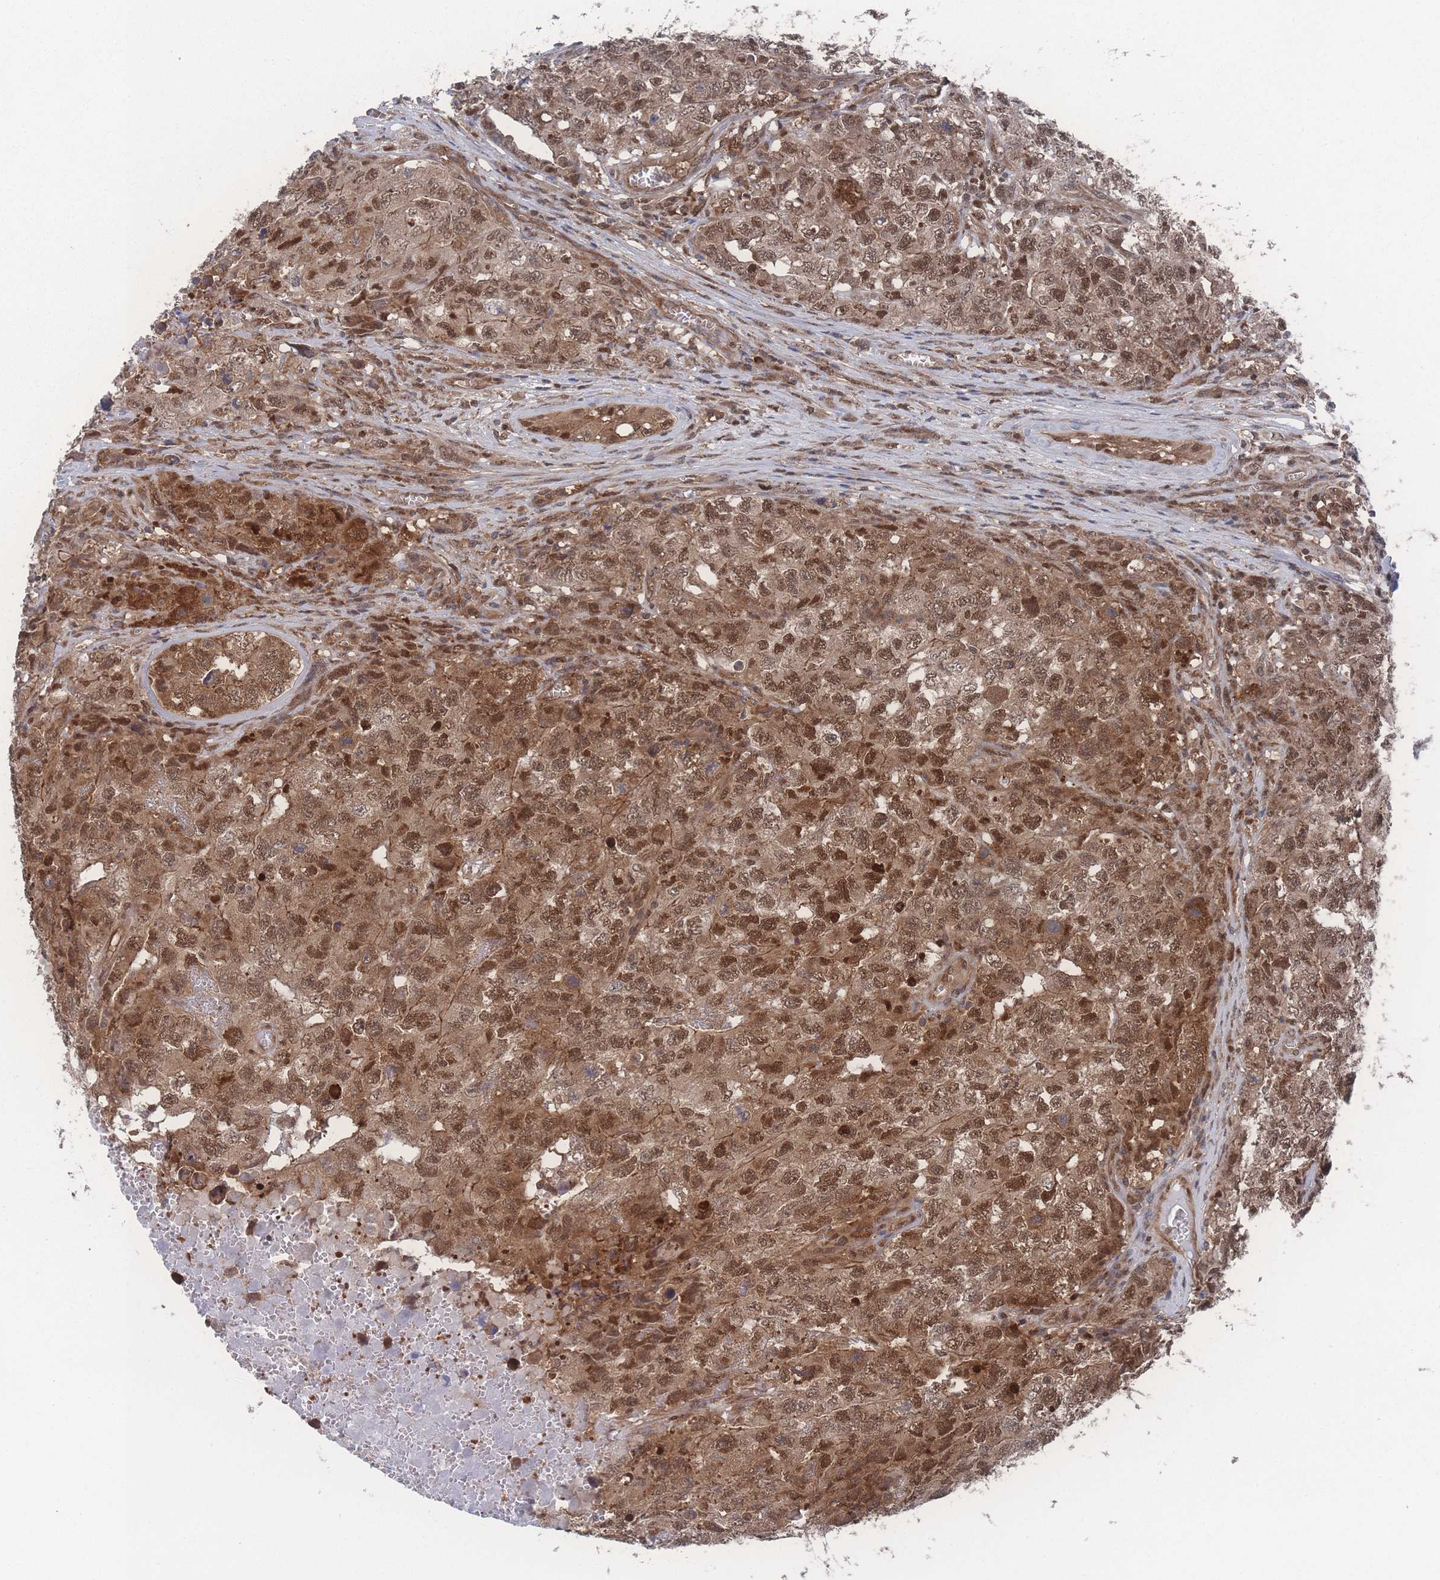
{"staining": {"intensity": "moderate", "quantity": ">75%", "location": "nuclear"}, "tissue": "testis cancer", "cell_type": "Tumor cells", "image_type": "cancer", "snomed": [{"axis": "morphology", "description": "Carcinoma, Embryonal, NOS"}, {"axis": "topography", "description": "Testis"}], "caption": "High-magnification brightfield microscopy of testis cancer (embryonal carcinoma) stained with DAB (brown) and counterstained with hematoxylin (blue). tumor cells exhibit moderate nuclear staining is present in about>75% of cells.", "gene": "PSMA1", "patient": {"sex": "male", "age": 31}}